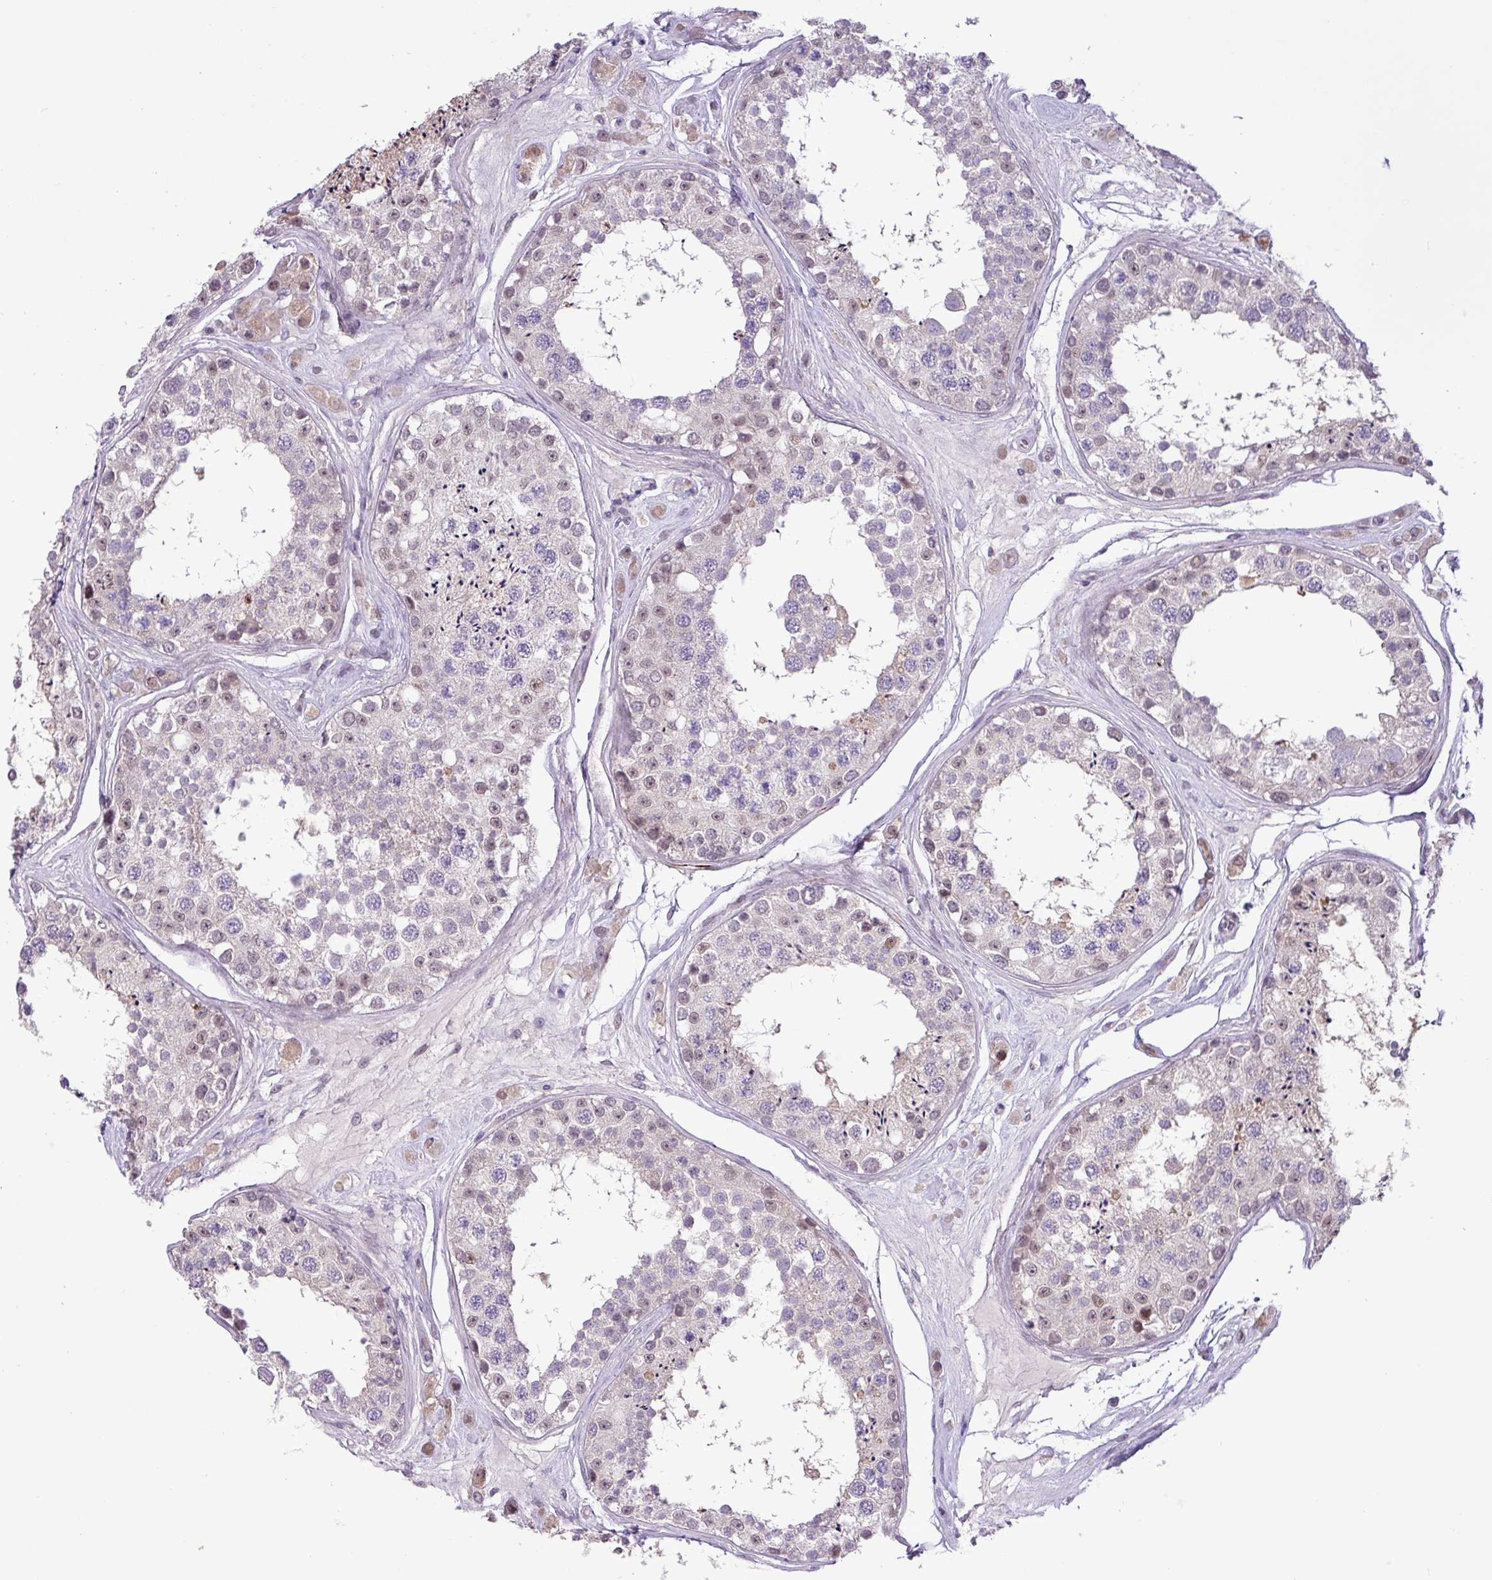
{"staining": {"intensity": "weak", "quantity": "<25%", "location": "cytoplasmic/membranous,nuclear"}, "tissue": "testis", "cell_type": "Cells in seminiferous ducts", "image_type": "normal", "snomed": [{"axis": "morphology", "description": "Normal tissue, NOS"}, {"axis": "topography", "description": "Testis"}], "caption": "A histopathology image of human testis is negative for staining in cells in seminiferous ducts. (DAB immunohistochemistry (IHC) visualized using brightfield microscopy, high magnification).", "gene": "RIPPLY1", "patient": {"sex": "male", "age": 25}}